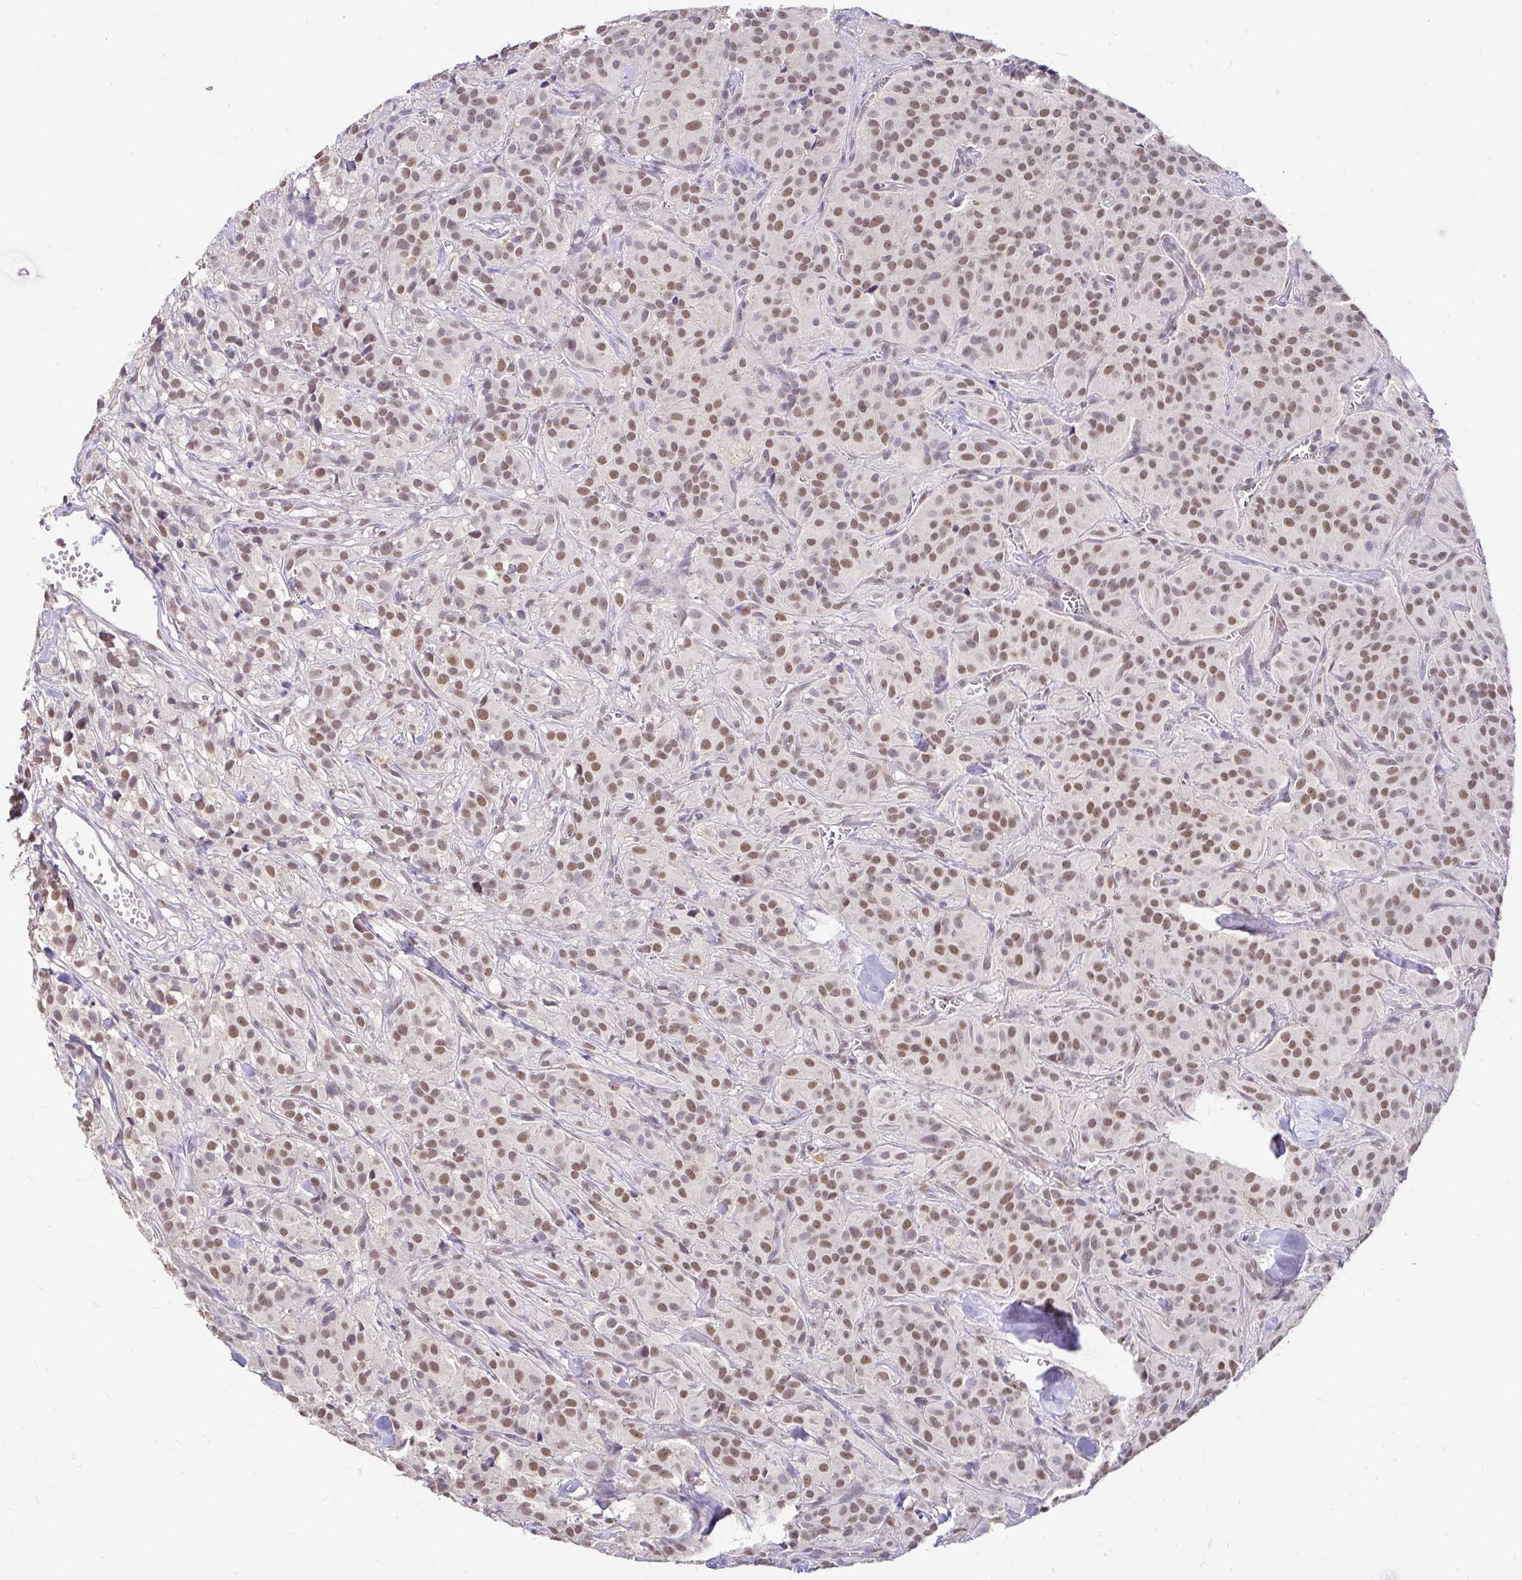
{"staining": {"intensity": "moderate", "quantity": ">75%", "location": "nuclear"}, "tissue": "glioma", "cell_type": "Tumor cells", "image_type": "cancer", "snomed": [{"axis": "morphology", "description": "Glioma, malignant, Low grade"}, {"axis": "topography", "description": "Brain"}], "caption": "The photomicrograph shows immunohistochemical staining of glioma. There is moderate nuclear expression is identified in about >75% of tumor cells.", "gene": "RIMS4", "patient": {"sex": "male", "age": 42}}